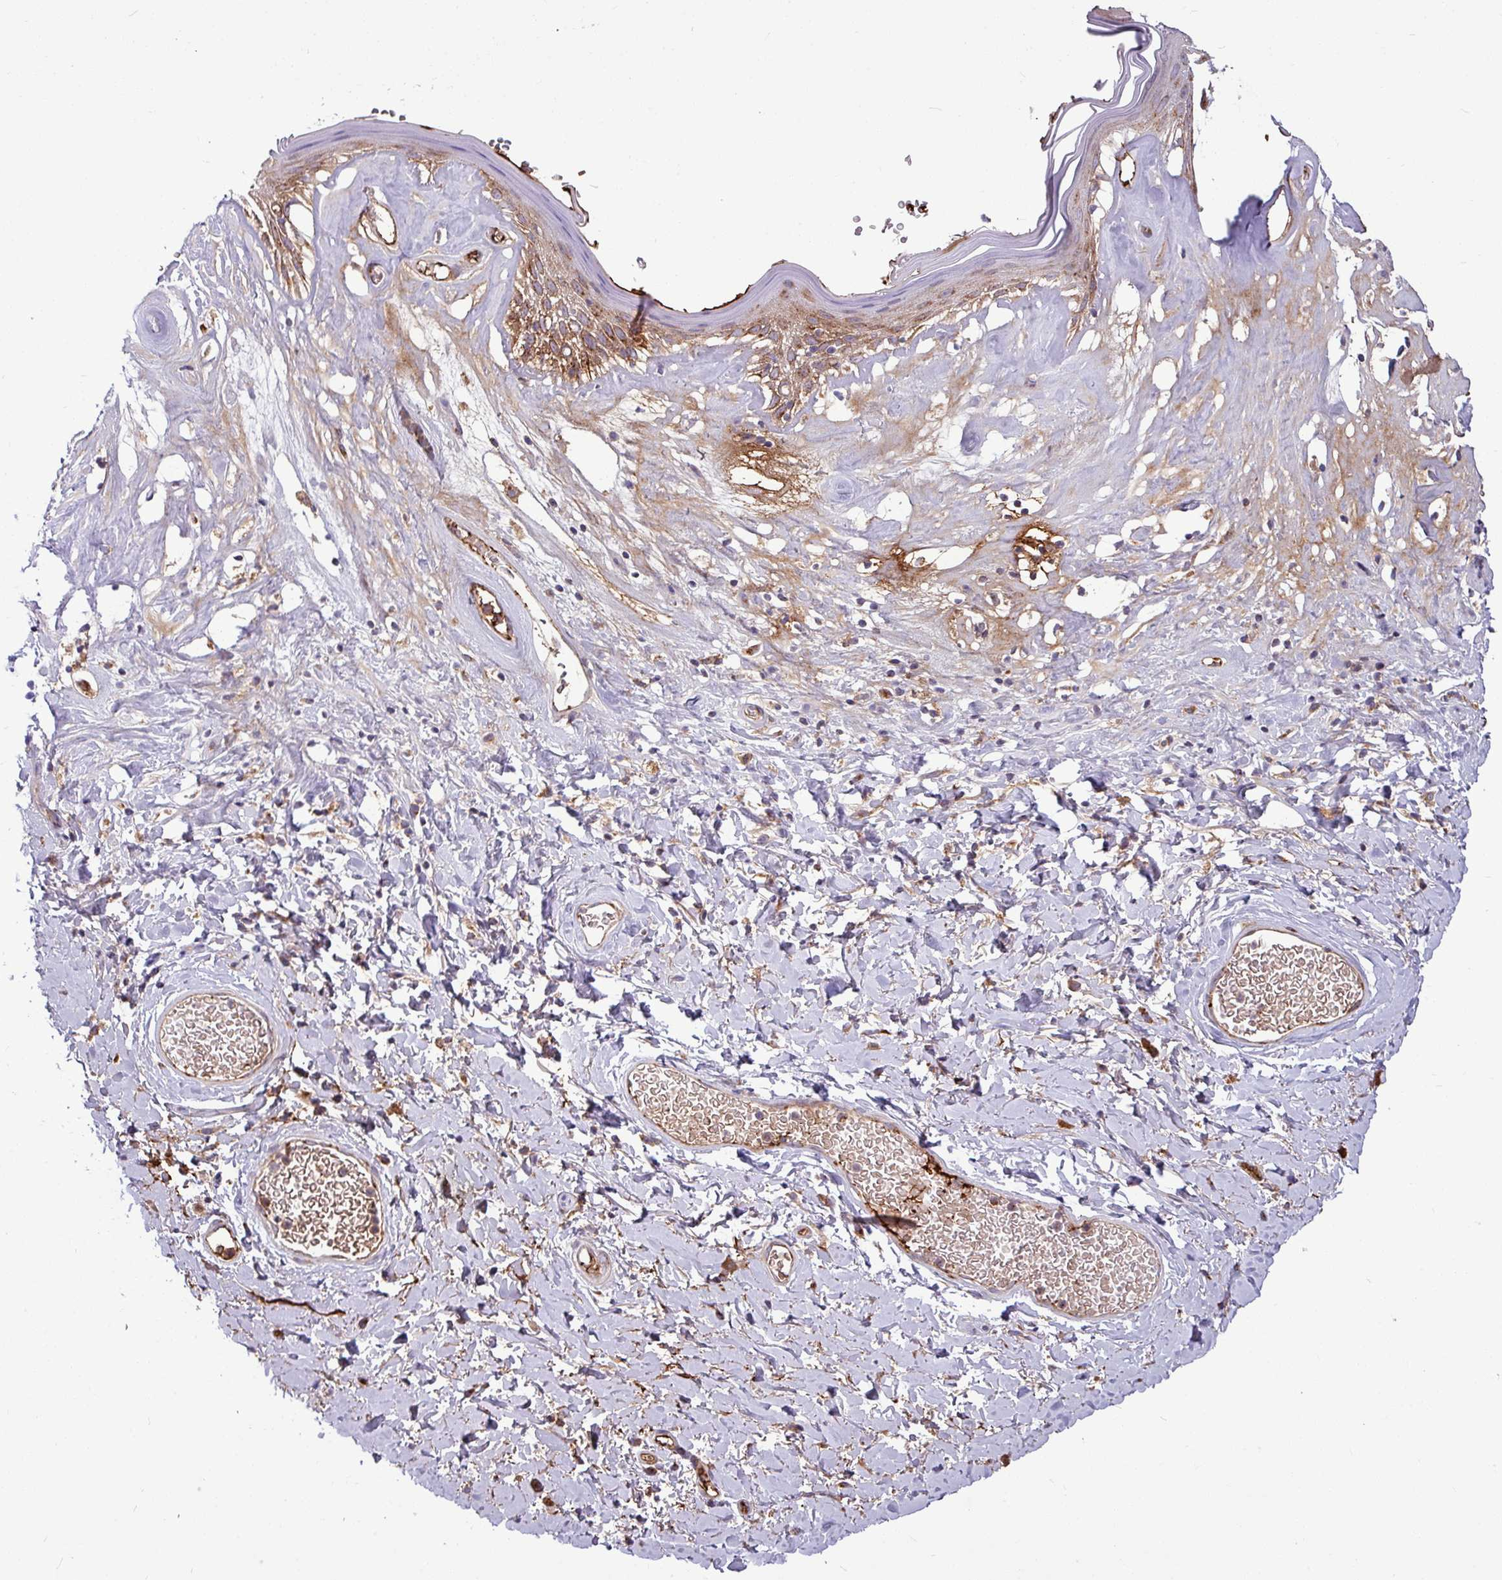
{"staining": {"intensity": "strong", "quantity": ">75%", "location": "cytoplasmic/membranous"}, "tissue": "skin", "cell_type": "Epidermal cells", "image_type": "normal", "snomed": [{"axis": "morphology", "description": "Normal tissue, NOS"}, {"axis": "morphology", "description": "Inflammation, NOS"}, {"axis": "topography", "description": "Vulva"}], "caption": "Immunohistochemistry (IHC) photomicrograph of benign human skin stained for a protein (brown), which shows high levels of strong cytoplasmic/membranous positivity in about >75% of epidermal cells.", "gene": "LSM12", "patient": {"sex": "female", "age": 86}}